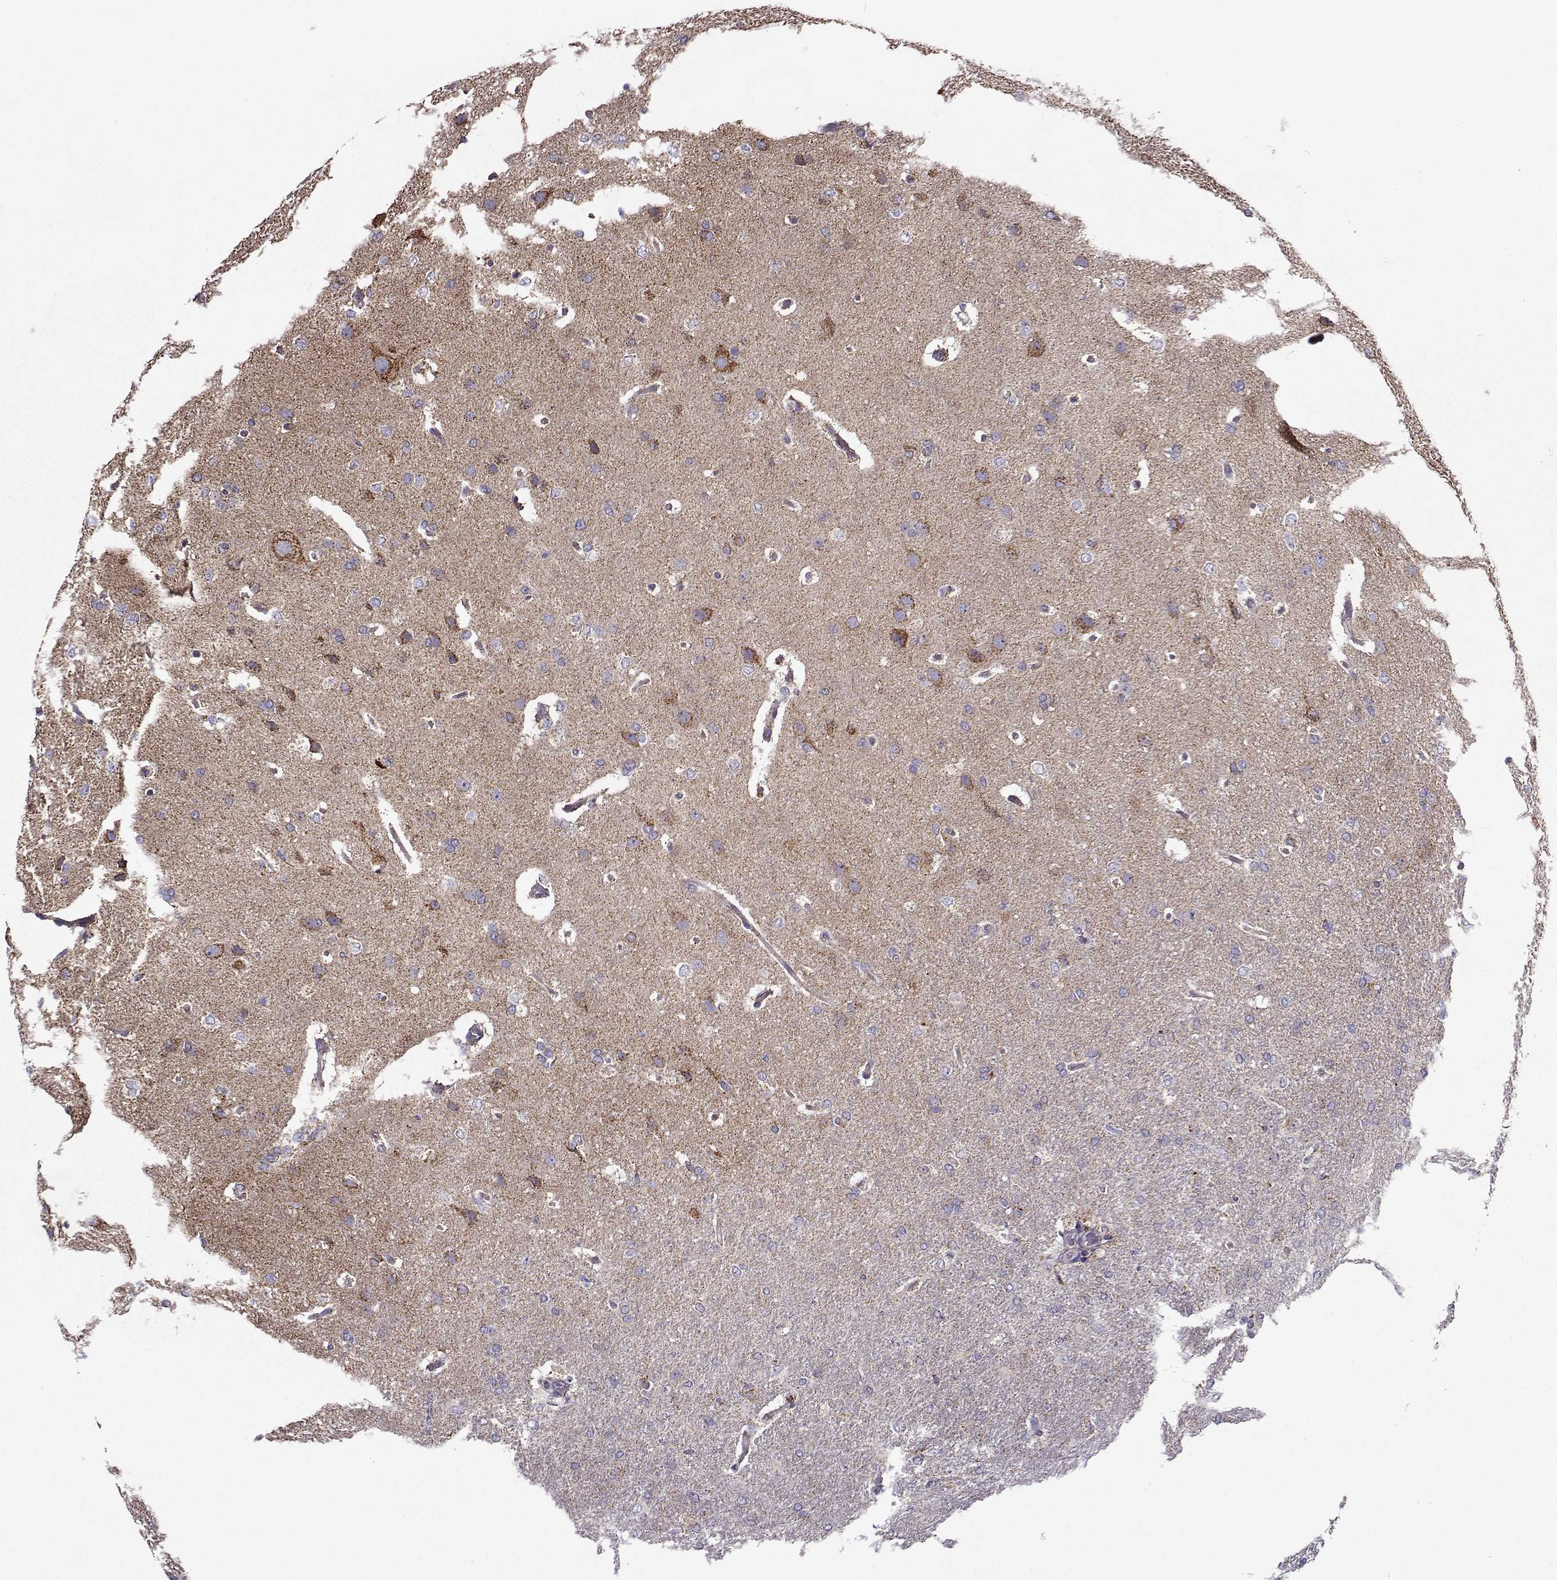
{"staining": {"intensity": "negative", "quantity": "none", "location": "none"}, "tissue": "glioma", "cell_type": "Tumor cells", "image_type": "cancer", "snomed": [{"axis": "morphology", "description": "Glioma, malignant, High grade"}, {"axis": "topography", "description": "Brain"}], "caption": "Immunohistochemistry image of neoplastic tissue: human malignant glioma (high-grade) stained with DAB displays no significant protein staining in tumor cells.", "gene": "NECAB3", "patient": {"sex": "male", "age": 68}}